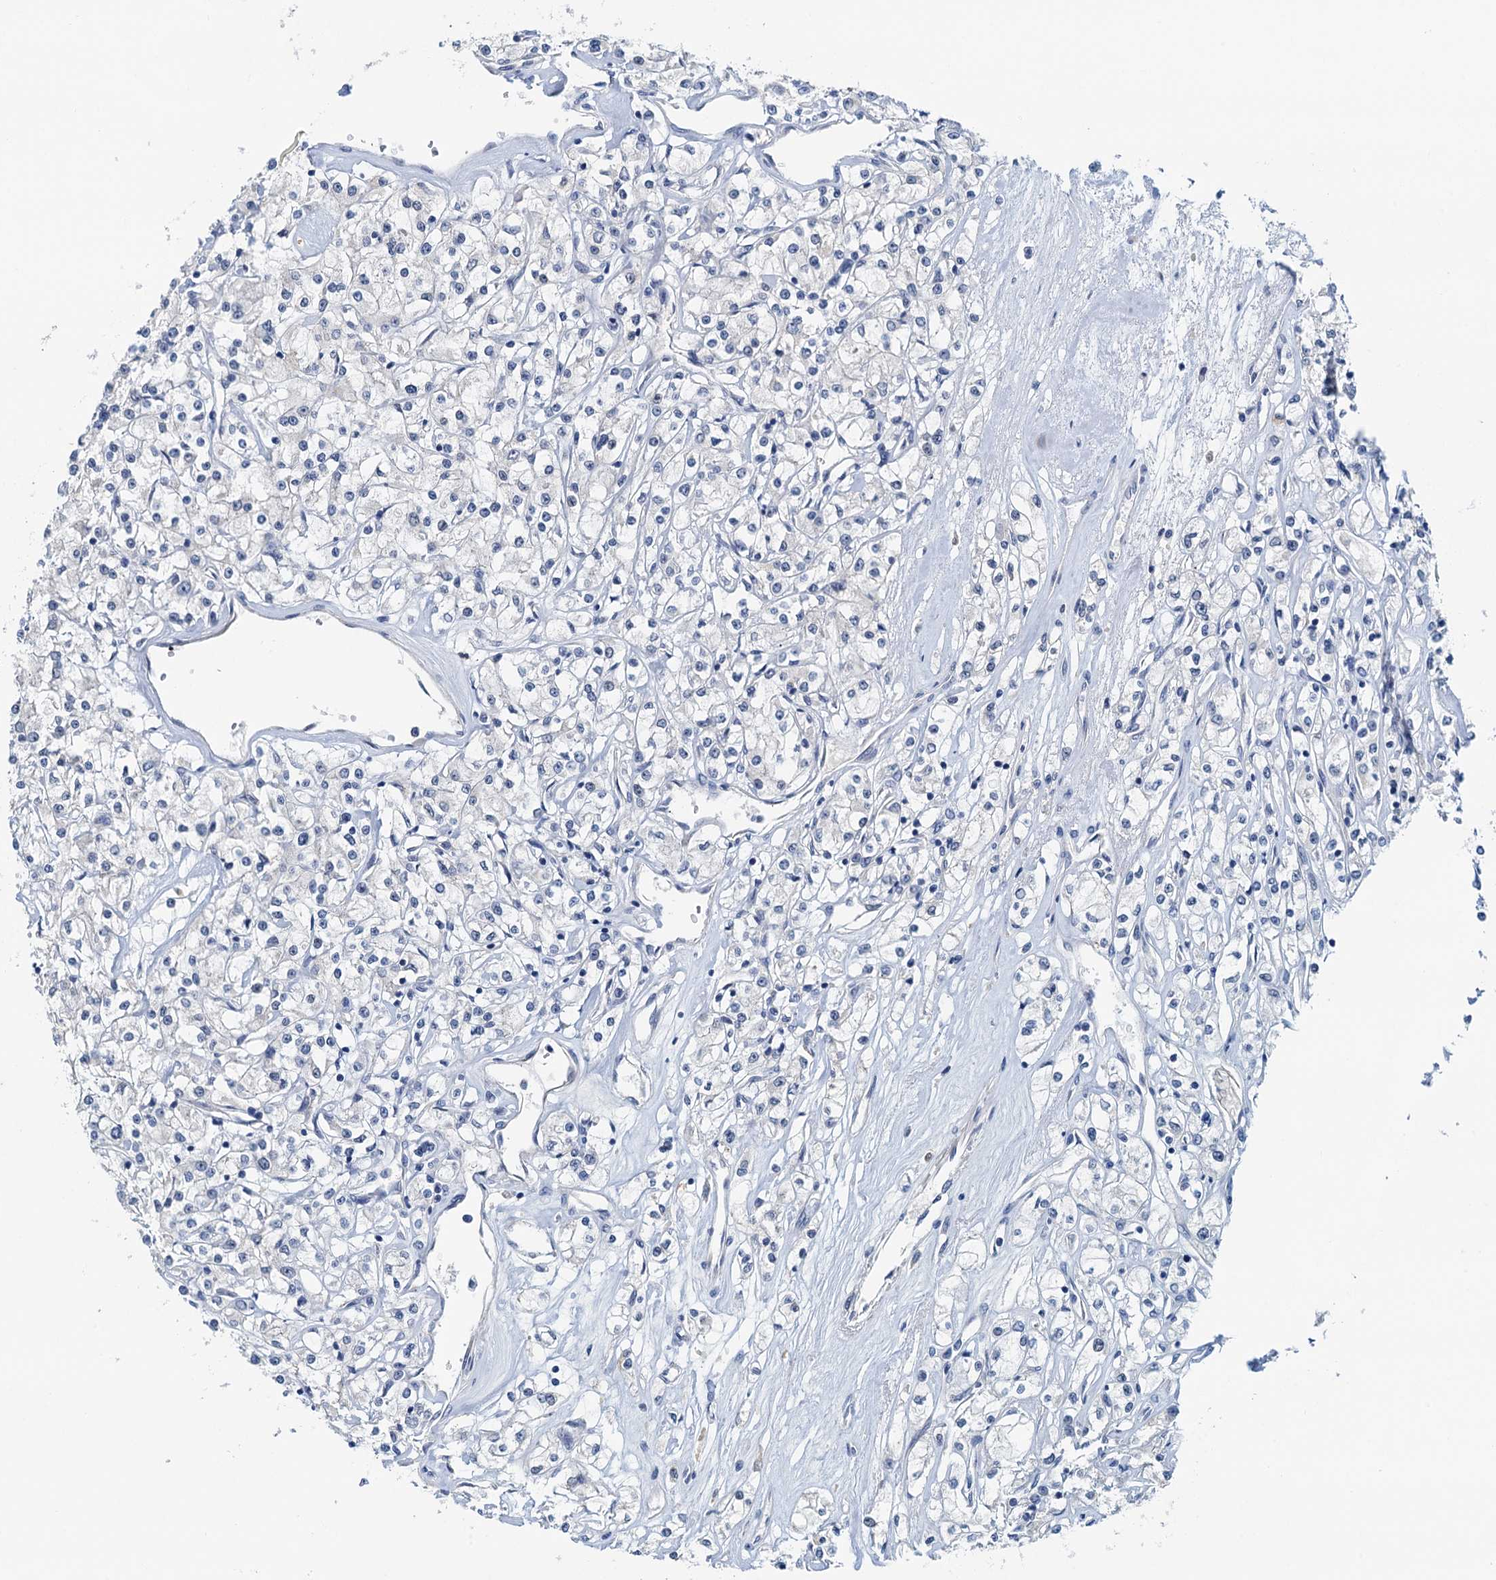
{"staining": {"intensity": "negative", "quantity": "none", "location": "none"}, "tissue": "renal cancer", "cell_type": "Tumor cells", "image_type": "cancer", "snomed": [{"axis": "morphology", "description": "Adenocarcinoma, NOS"}, {"axis": "topography", "description": "Kidney"}], "caption": "This is an immunohistochemistry (IHC) photomicrograph of renal adenocarcinoma. There is no expression in tumor cells.", "gene": "DTD1", "patient": {"sex": "female", "age": 59}}